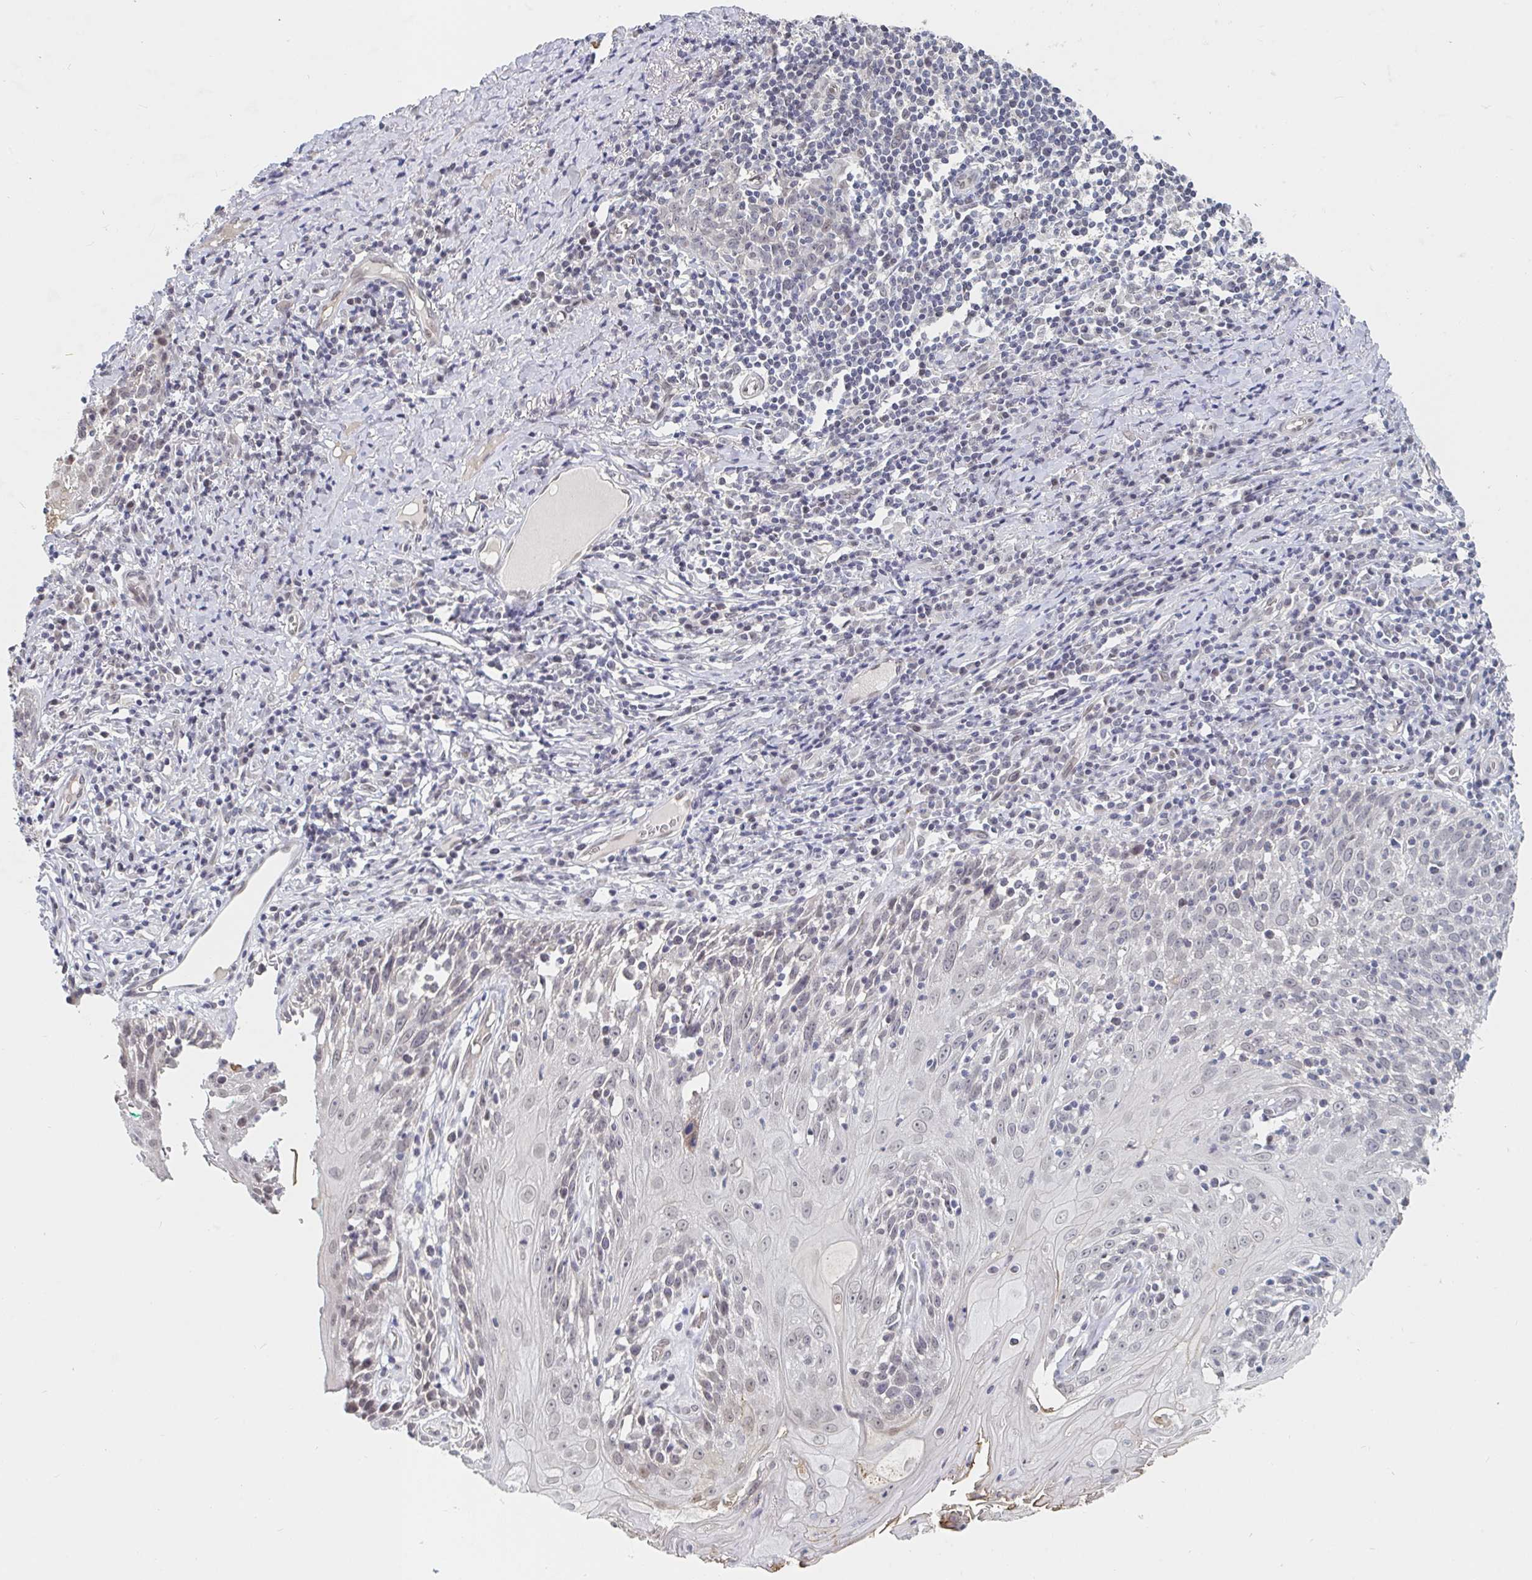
{"staining": {"intensity": "negative", "quantity": "none", "location": "none"}, "tissue": "skin cancer", "cell_type": "Tumor cells", "image_type": "cancer", "snomed": [{"axis": "morphology", "description": "Squamous cell carcinoma, NOS"}, {"axis": "topography", "description": "Skin"}, {"axis": "topography", "description": "Vulva"}], "caption": "Immunohistochemical staining of human squamous cell carcinoma (skin) exhibits no significant staining in tumor cells. Nuclei are stained in blue.", "gene": "CHD2", "patient": {"sex": "female", "age": 76}}